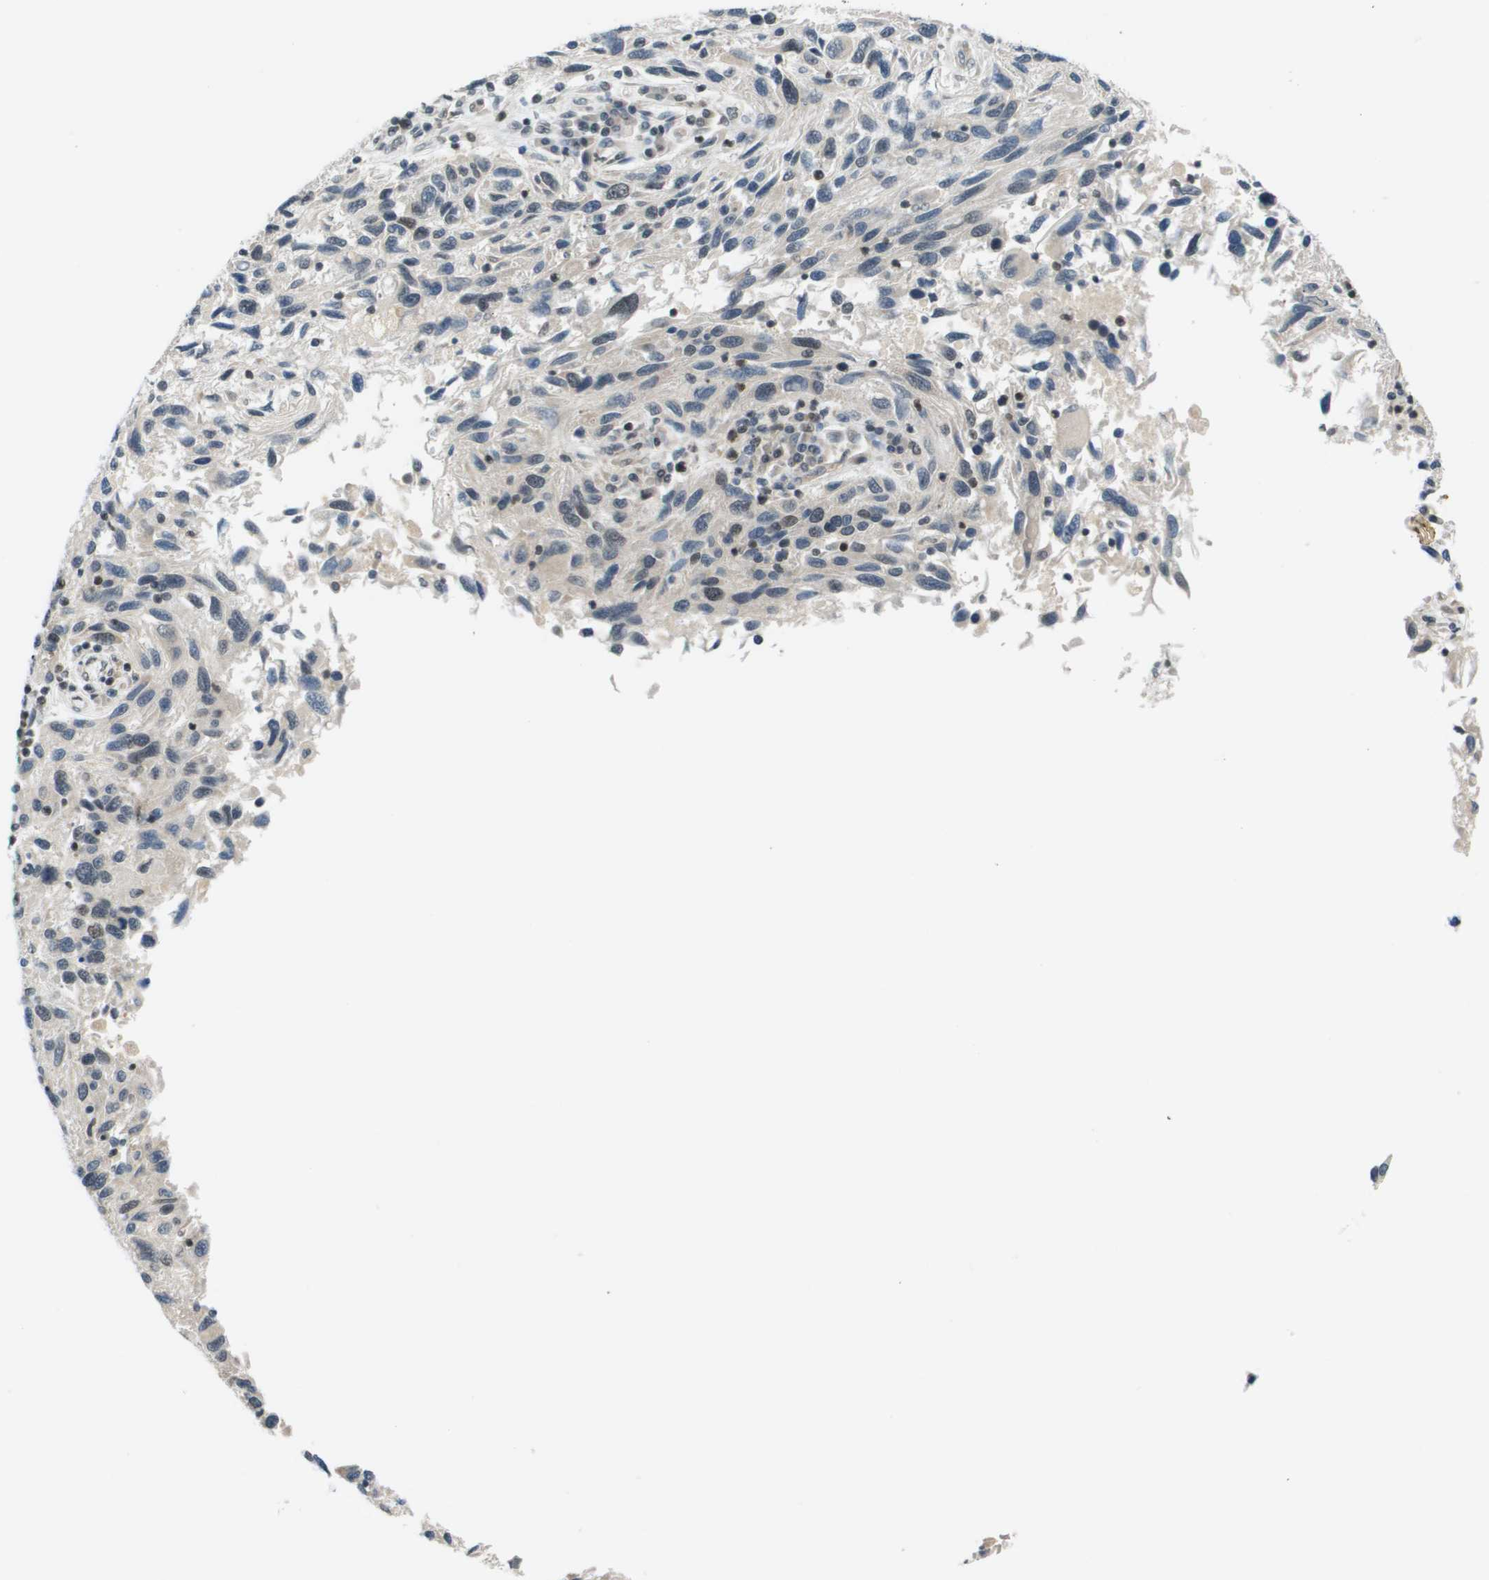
{"staining": {"intensity": "moderate", "quantity": "<25%", "location": "nuclear"}, "tissue": "melanoma", "cell_type": "Tumor cells", "image_type": "cancer", "snomed": [{"axis": "morphology", "description": "Malignant melanoma, NOS"}, {"axis": "topography", "description": "Skin"}], "caption": "This is a photomicrograph of immunohistochemistry staining of melanoma, which shows moderate positivity in the nuclear of tumor cells.", "gene": "CBX5", "patient": {"sex": "male", "age": 53}}